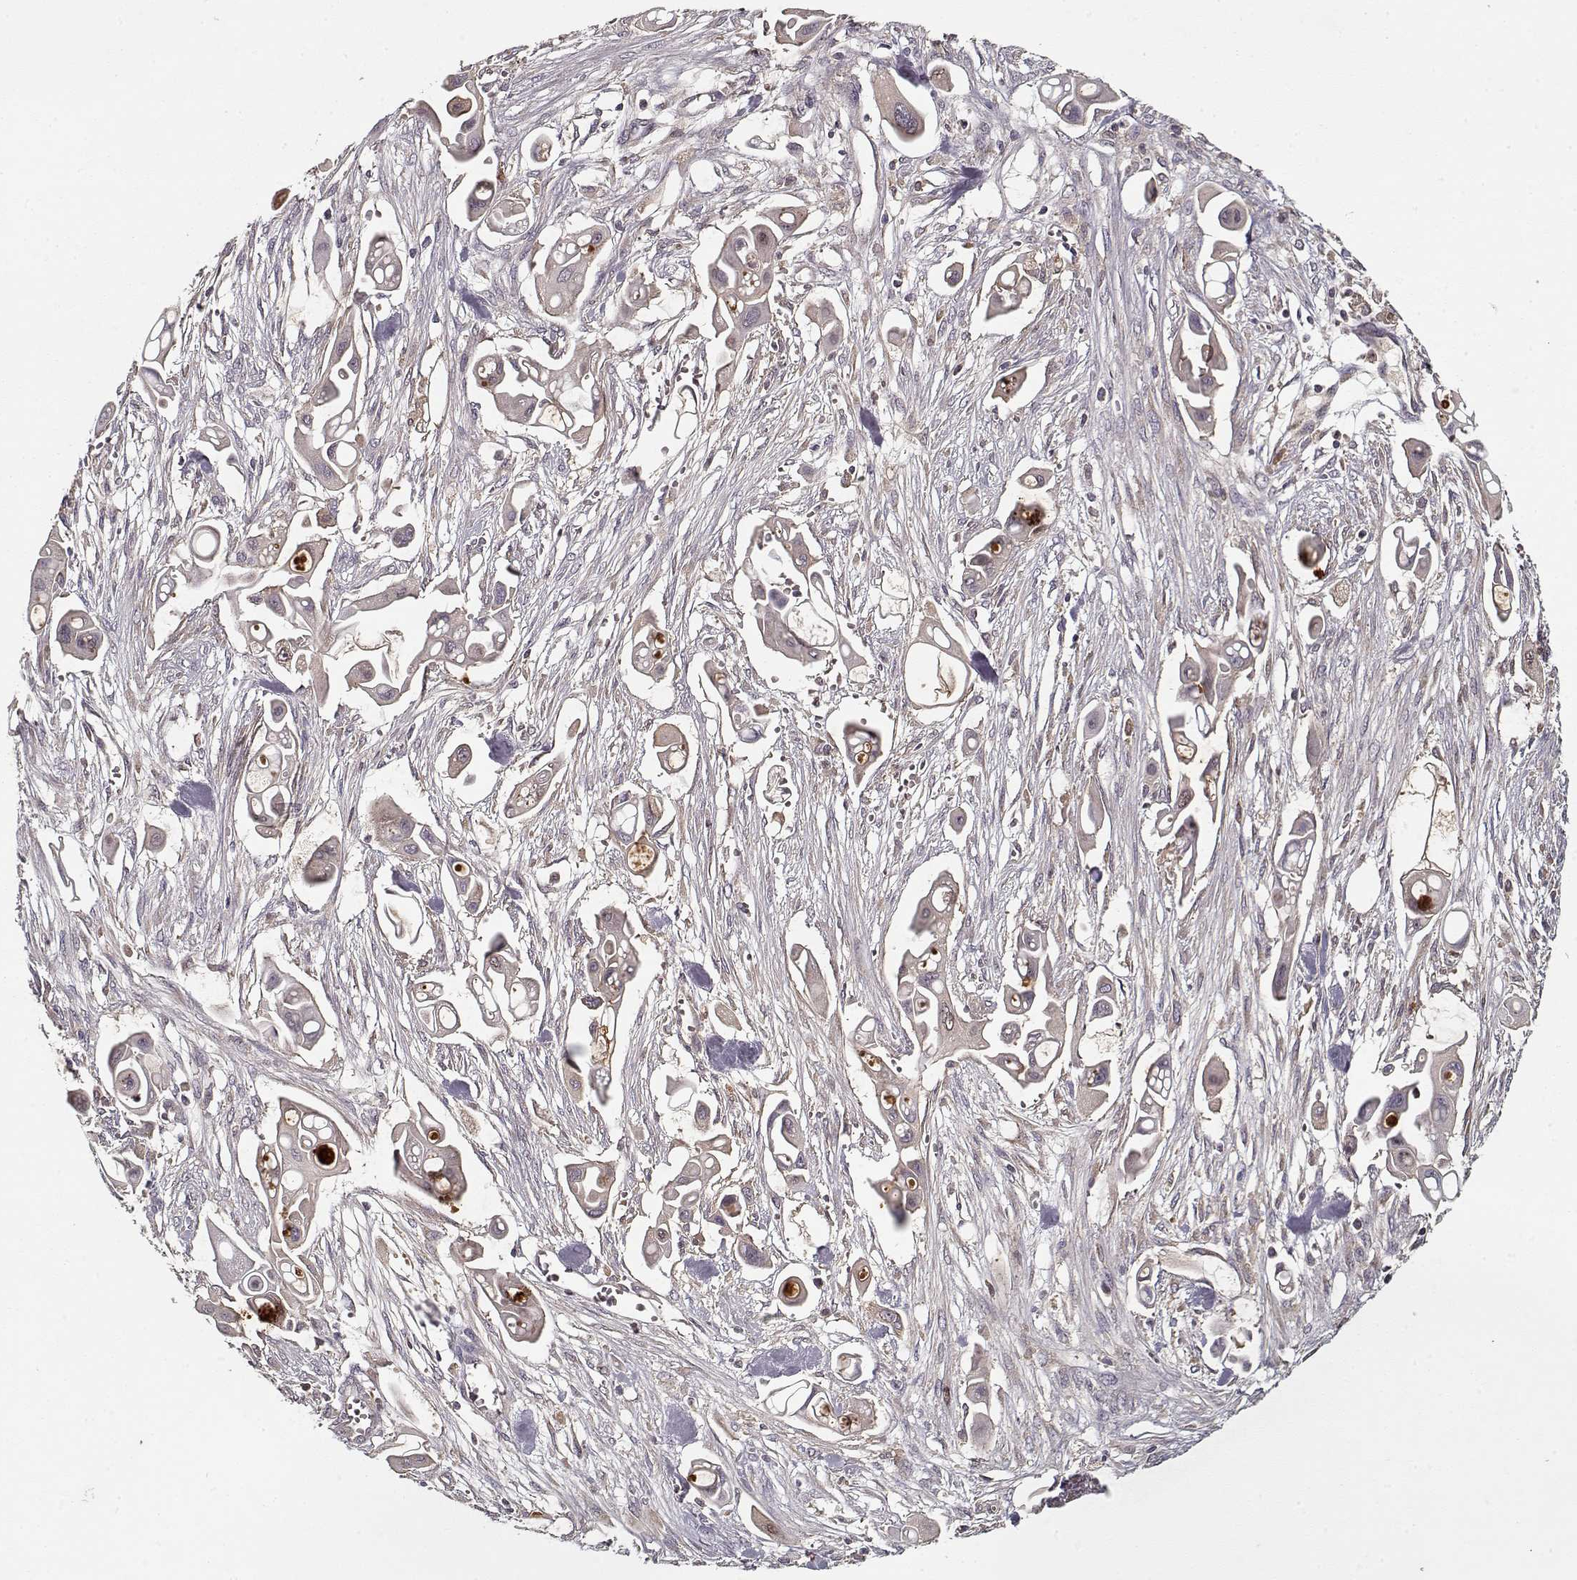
{"staining": {"intensity": "negative", "quantity": "none", "location": "none"}, "tissue": "pancreatic cancer", "cell_type": "Tumor cells", "image_type": "cancer", "snomed": [{"axis": "morphology", "description": "Adenocarcinoma, NOS"}, {"axis": "topography", "description": "Pancreas"}], "caption": "The image demonstrates no staining of tumor cells in adenocarcinoma (pancreatic).", "gene": "AFM", "patient": {"sex": "male", "age": 50}}